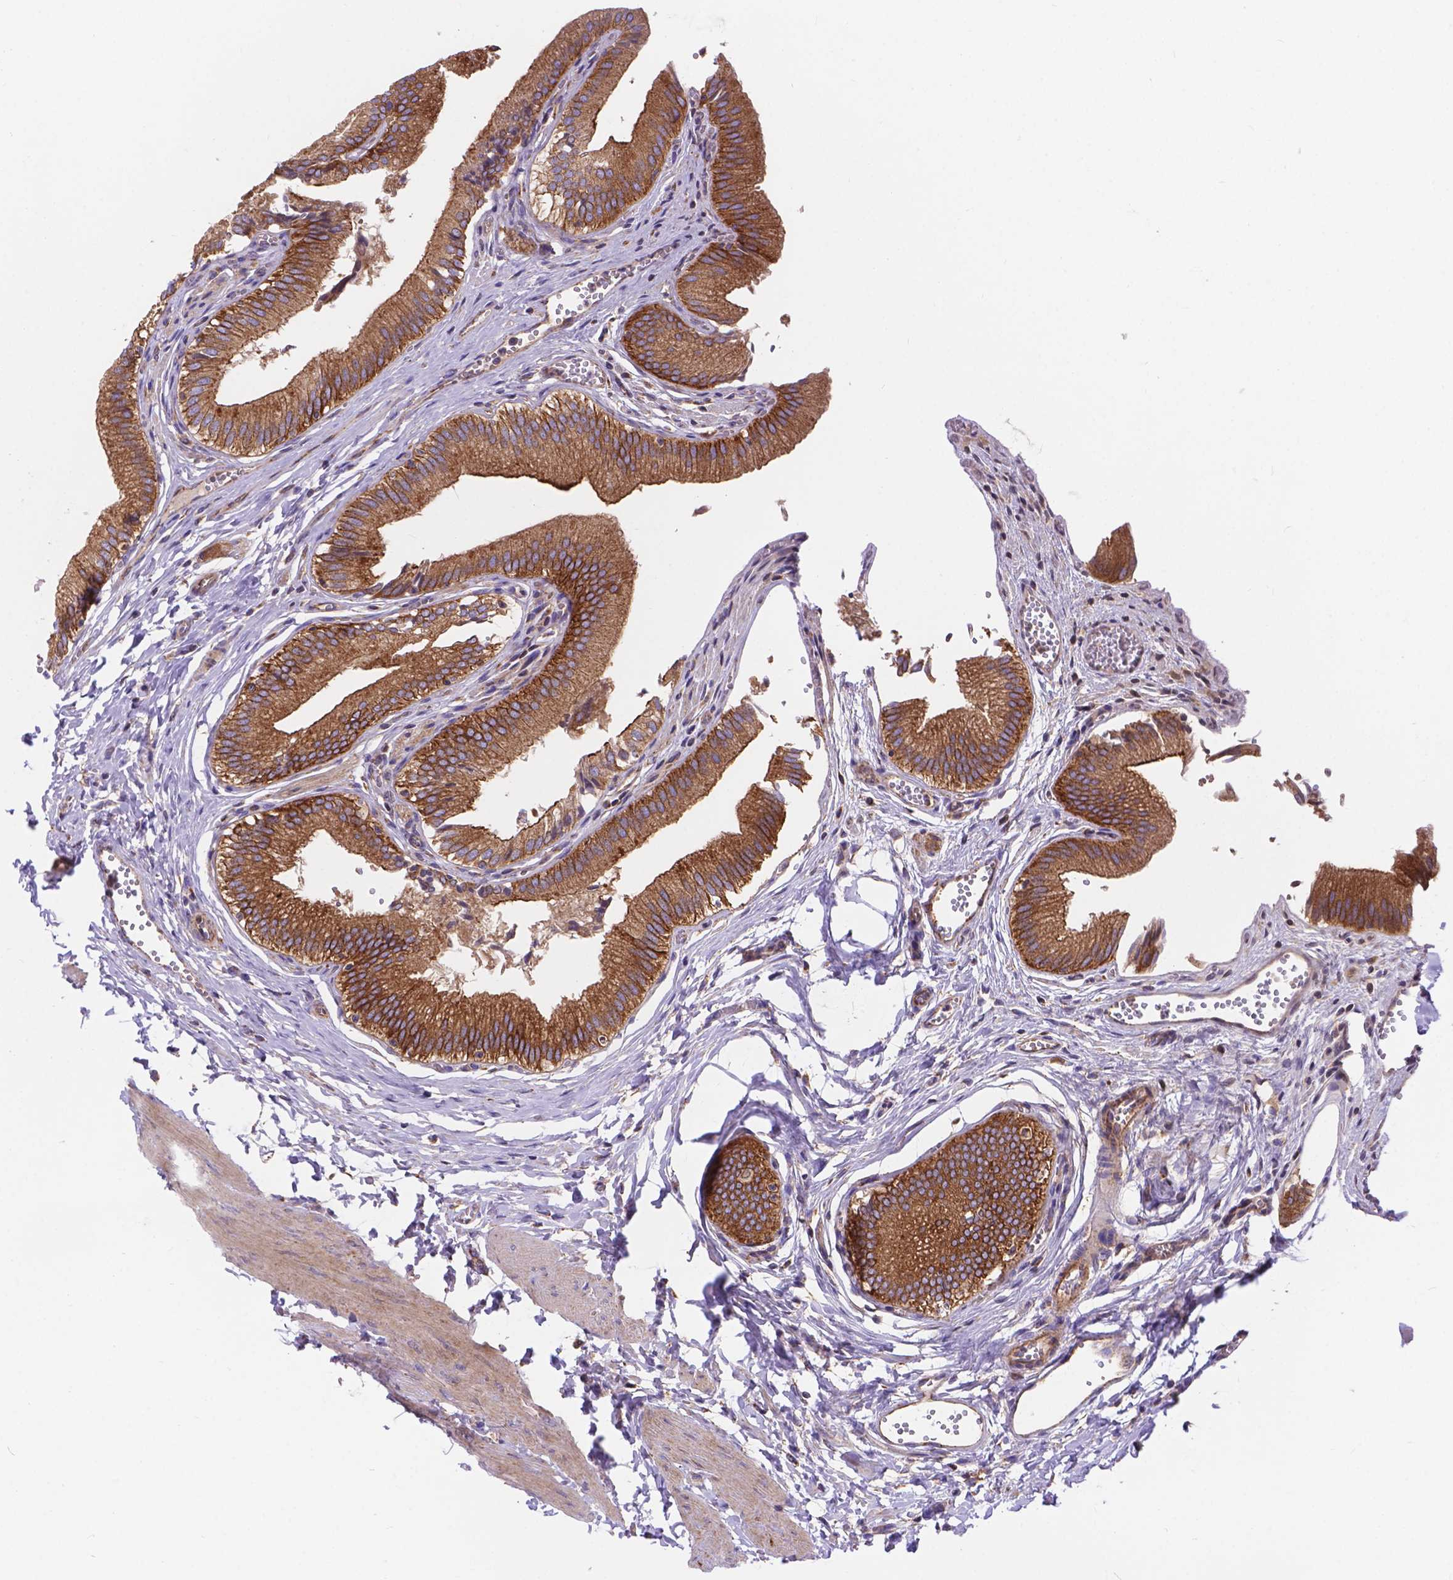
{"staining": {"intensity": "strong", "quantity": ">75%", "location": "cytoplasmic/membranous"}, "tissue": "gallbladder", "cell_type": "Glandular cells", "image_type": "normal", "snomed": [{"axis": "morphology", "description": "Normal tissue, NOS"}, {"axis": "topography", "description": "Gallbladder"}, {"axis": "topography", "description": "Peripheral nerve tissue"}], "caption": "Protein analysis of unremarkable gallbladder displays strong cytoplasmic/membranous expression in approximately >75% of glandular cells.", "gene": "AK3", "patient": {"sex": "male", "age": 17}}